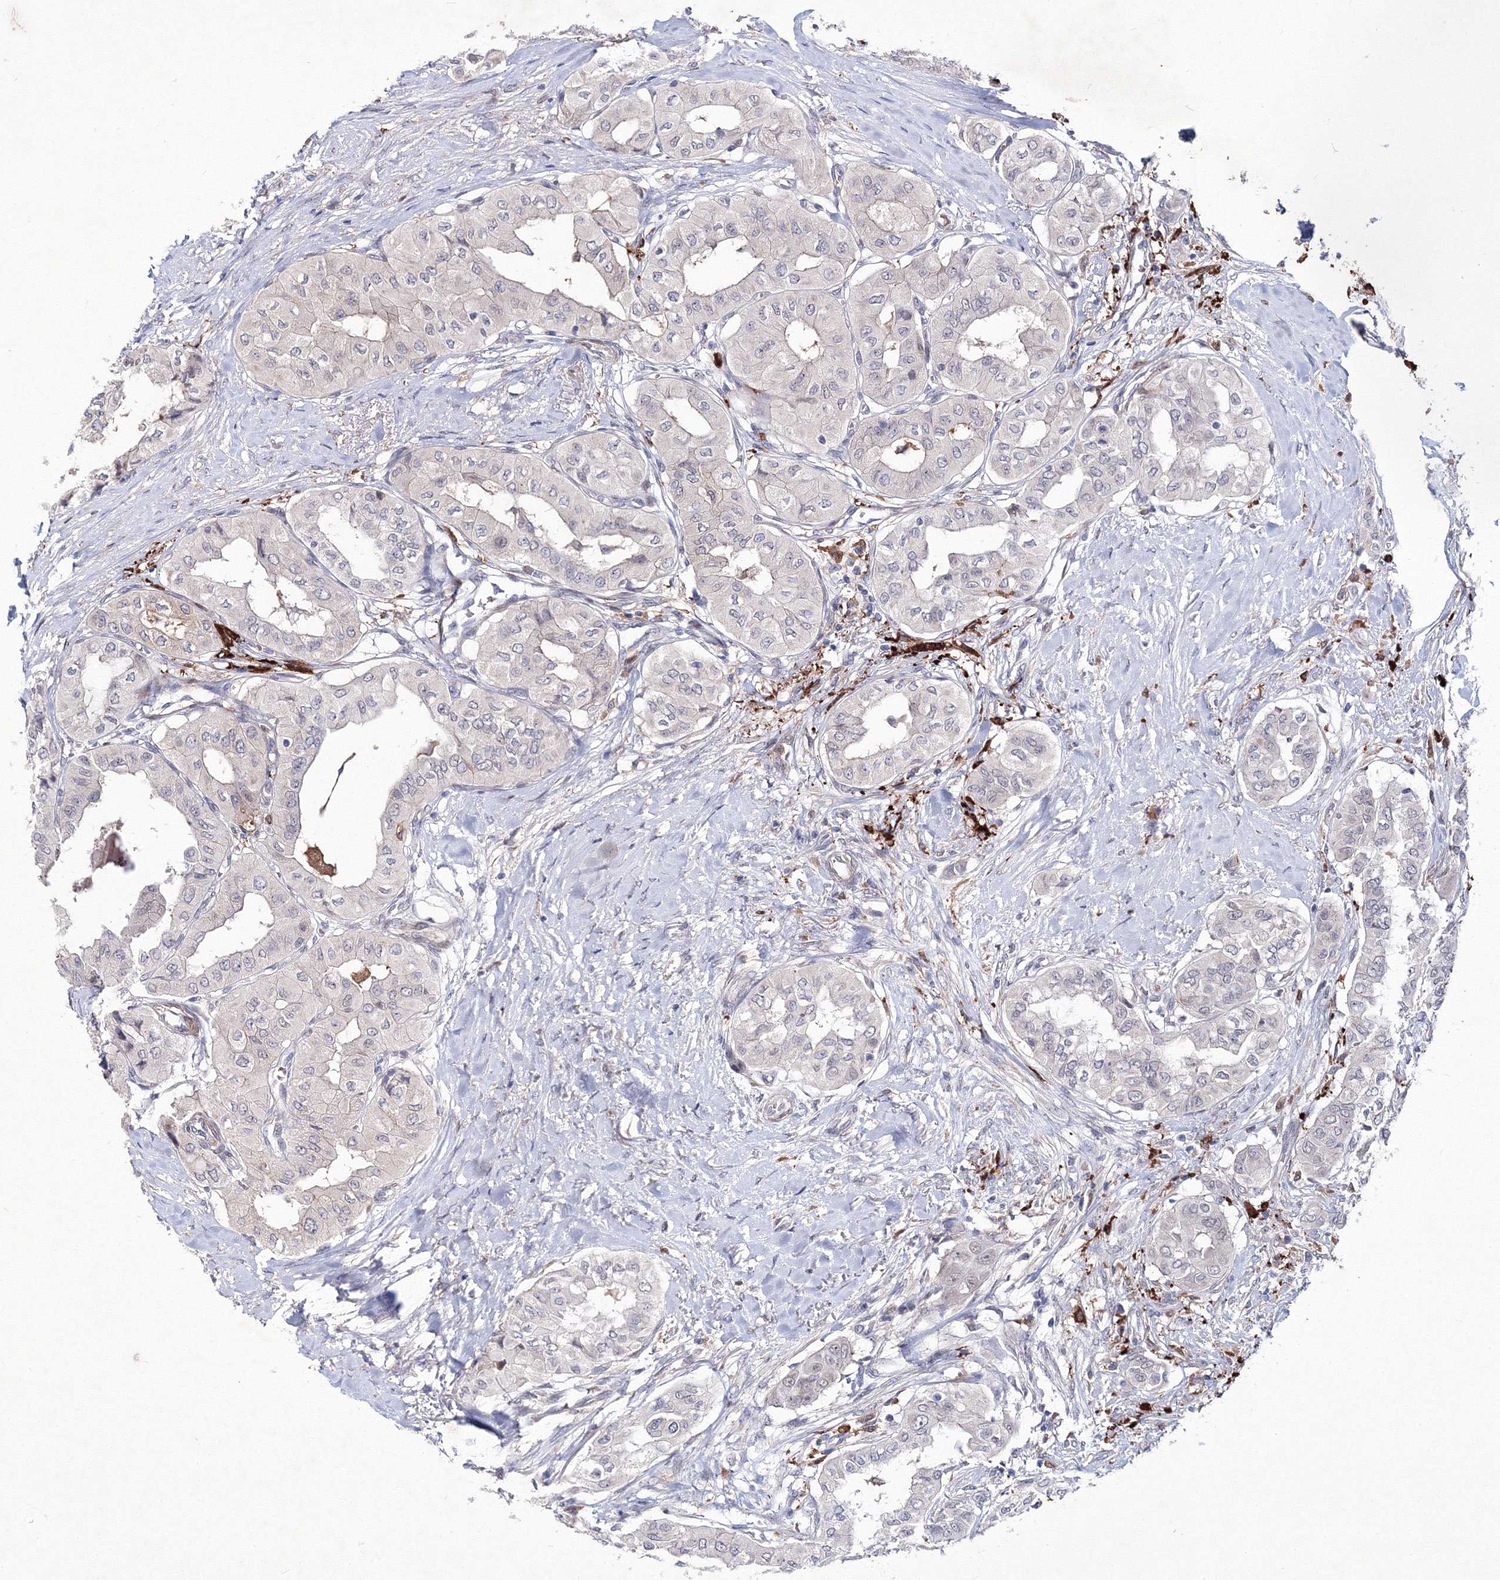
{"staining": {"intensity": "negative", "quantity": "none", "location": "none"}, "tissue": "thyroid cancer", "cell_type": "Tumor cells", "image_type": "cancer", "snomed": [{"axis": "morphology", "description": "Papillary adenocarcinoma, NOS"}, {"axis": "topography", "description": "Thyroid gland"}], "caption": "This is an IHC histopathology image of thyroid cancer. There is no expression in tumor cells.", "gene": "C11orf52", "patient": {"sex": "female", "age": 59}}